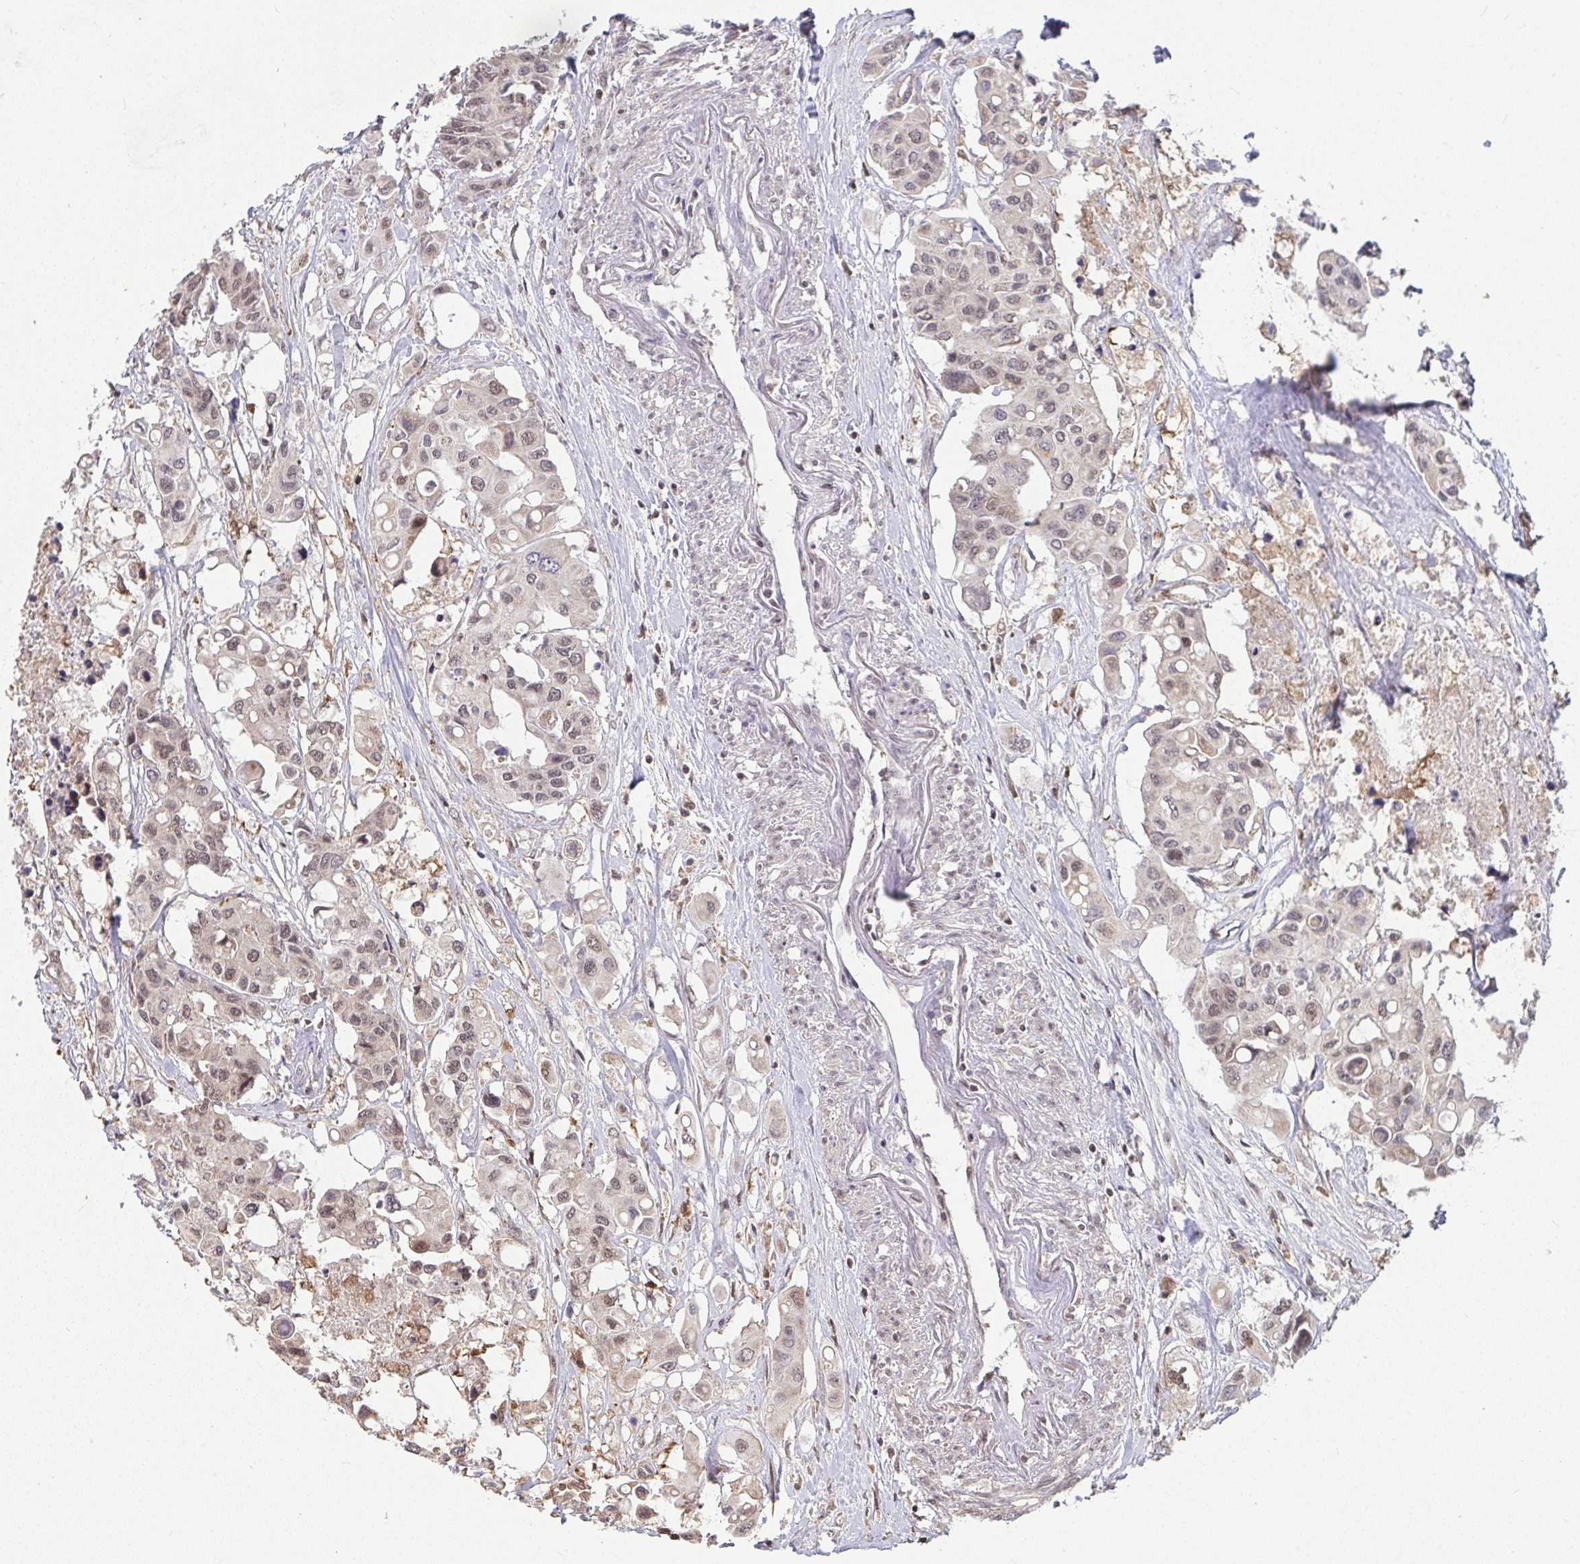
{"staining": {"intensity": "weak", "quantity": "25%-75%", "location": "nuclear"}, "tissue": "colorectal cancer", "cell_type": "Tumor cells", "image_type": "cancer", "snomed": [{"axis": "morphology", "description": "Adenocarcinoma, NOS"}, {"axis": "topography", "description": "Colon"}], "caption": "Protein staining of adenocarcinoma (colorectal) tissue exhibits weak nuclear staining in approximately 25%-75% of tumor cells. (IHC, brightfield microscopy, high magnification).", "gene": "SAP30", "patient": {"sex": "male", "age": 77}}